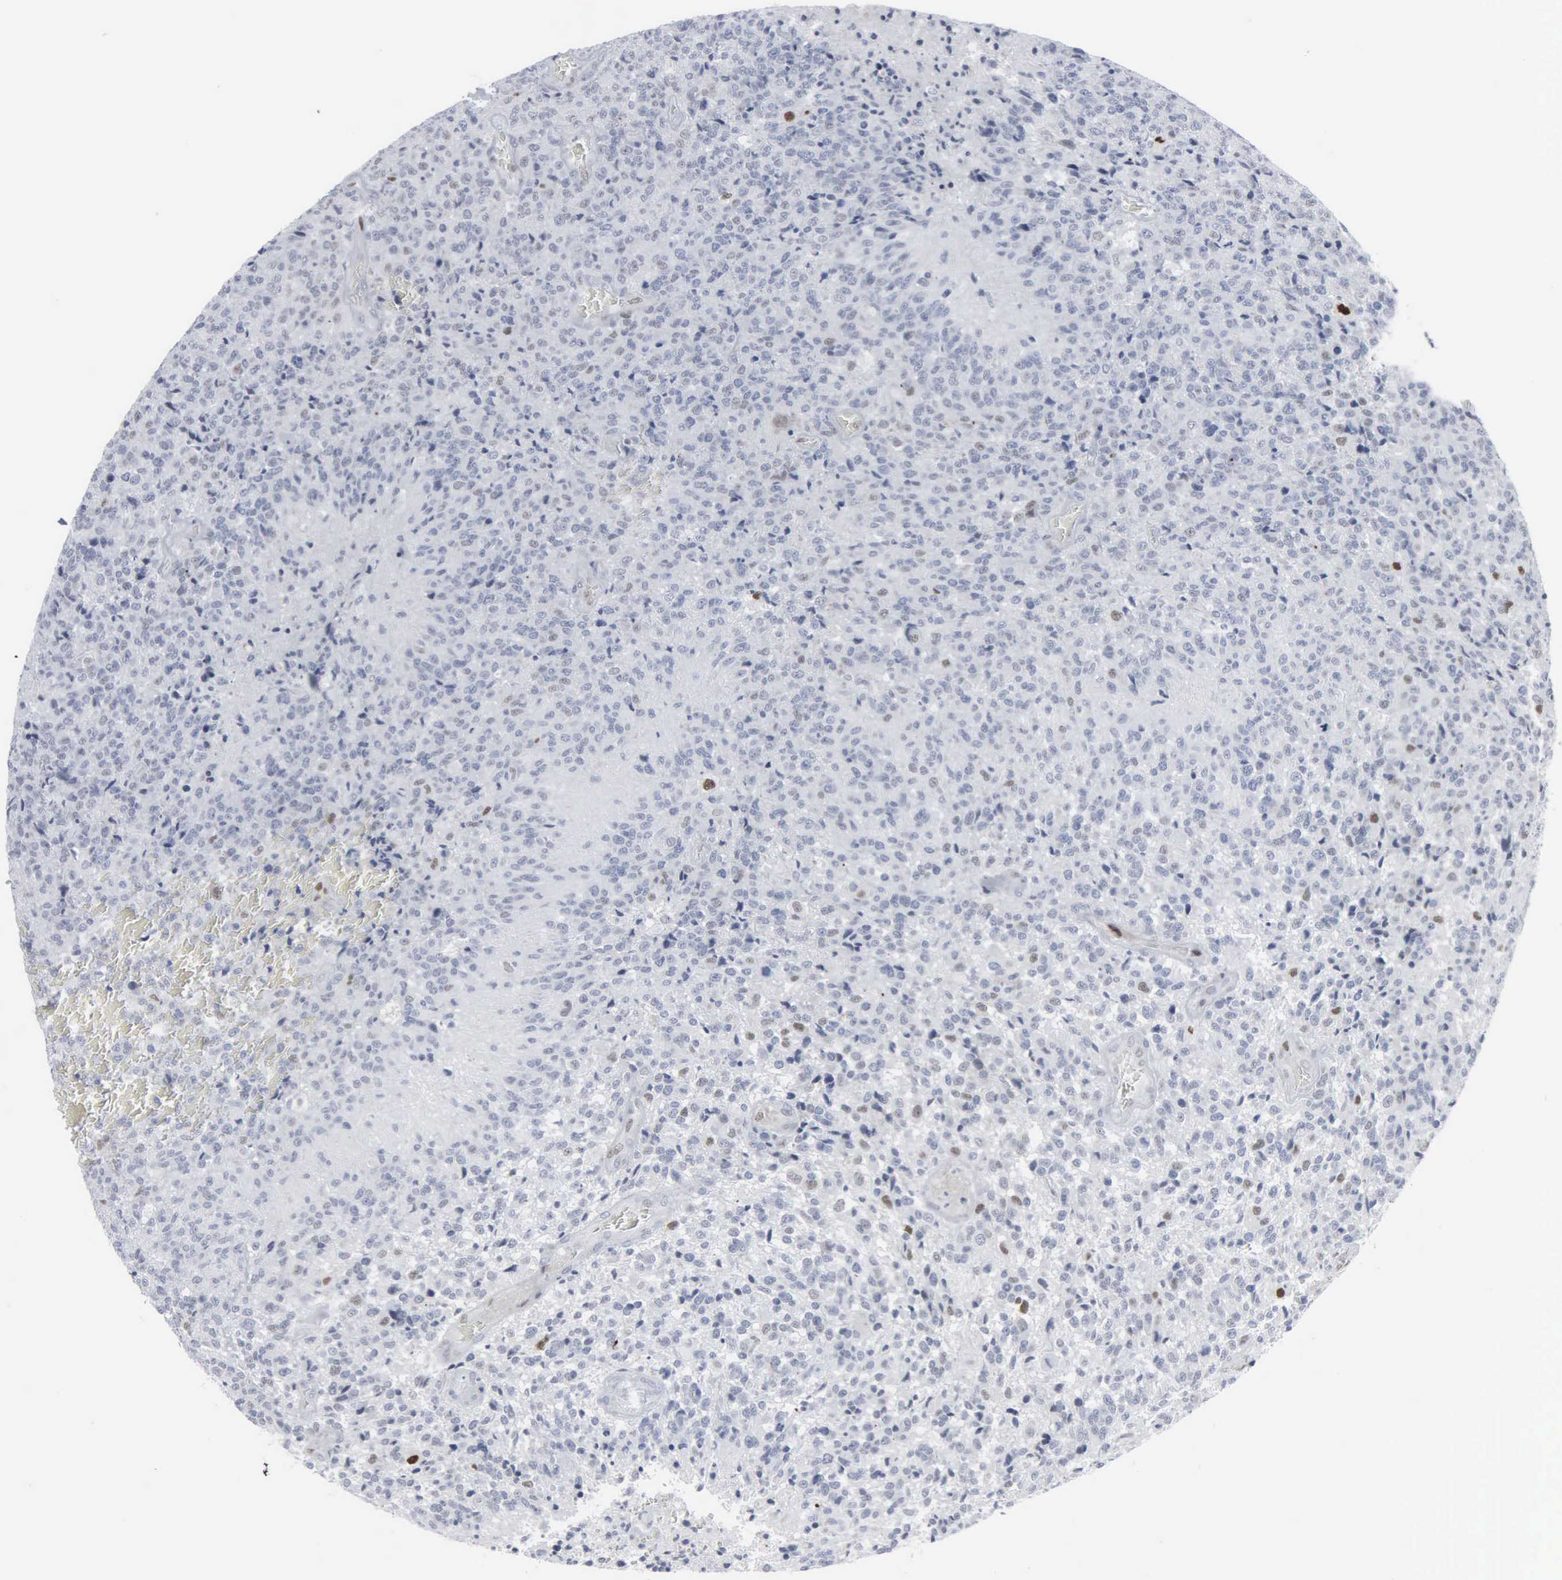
{"staining": {"intensity": "weak", "quantity": "<25%", "location": "nuclear"}, "tissue": "glioma", "cell_type": "Tumor cells", "image_type": "cancer", "snomed": [{"axis": "morphology", "description": "Glioma, malignant, High grade"}, {"axis": "topography", "description": "Brain"}], "caption": "This photomicrograph is of malignant high-grade glioma stained with immunohistochemistry to label a protein in brown with the nuclei are counter-stained blue. There is no positivity in tumor cells.", "gene": "CCND3", "patient": {"sex": "male", "age": 36}}